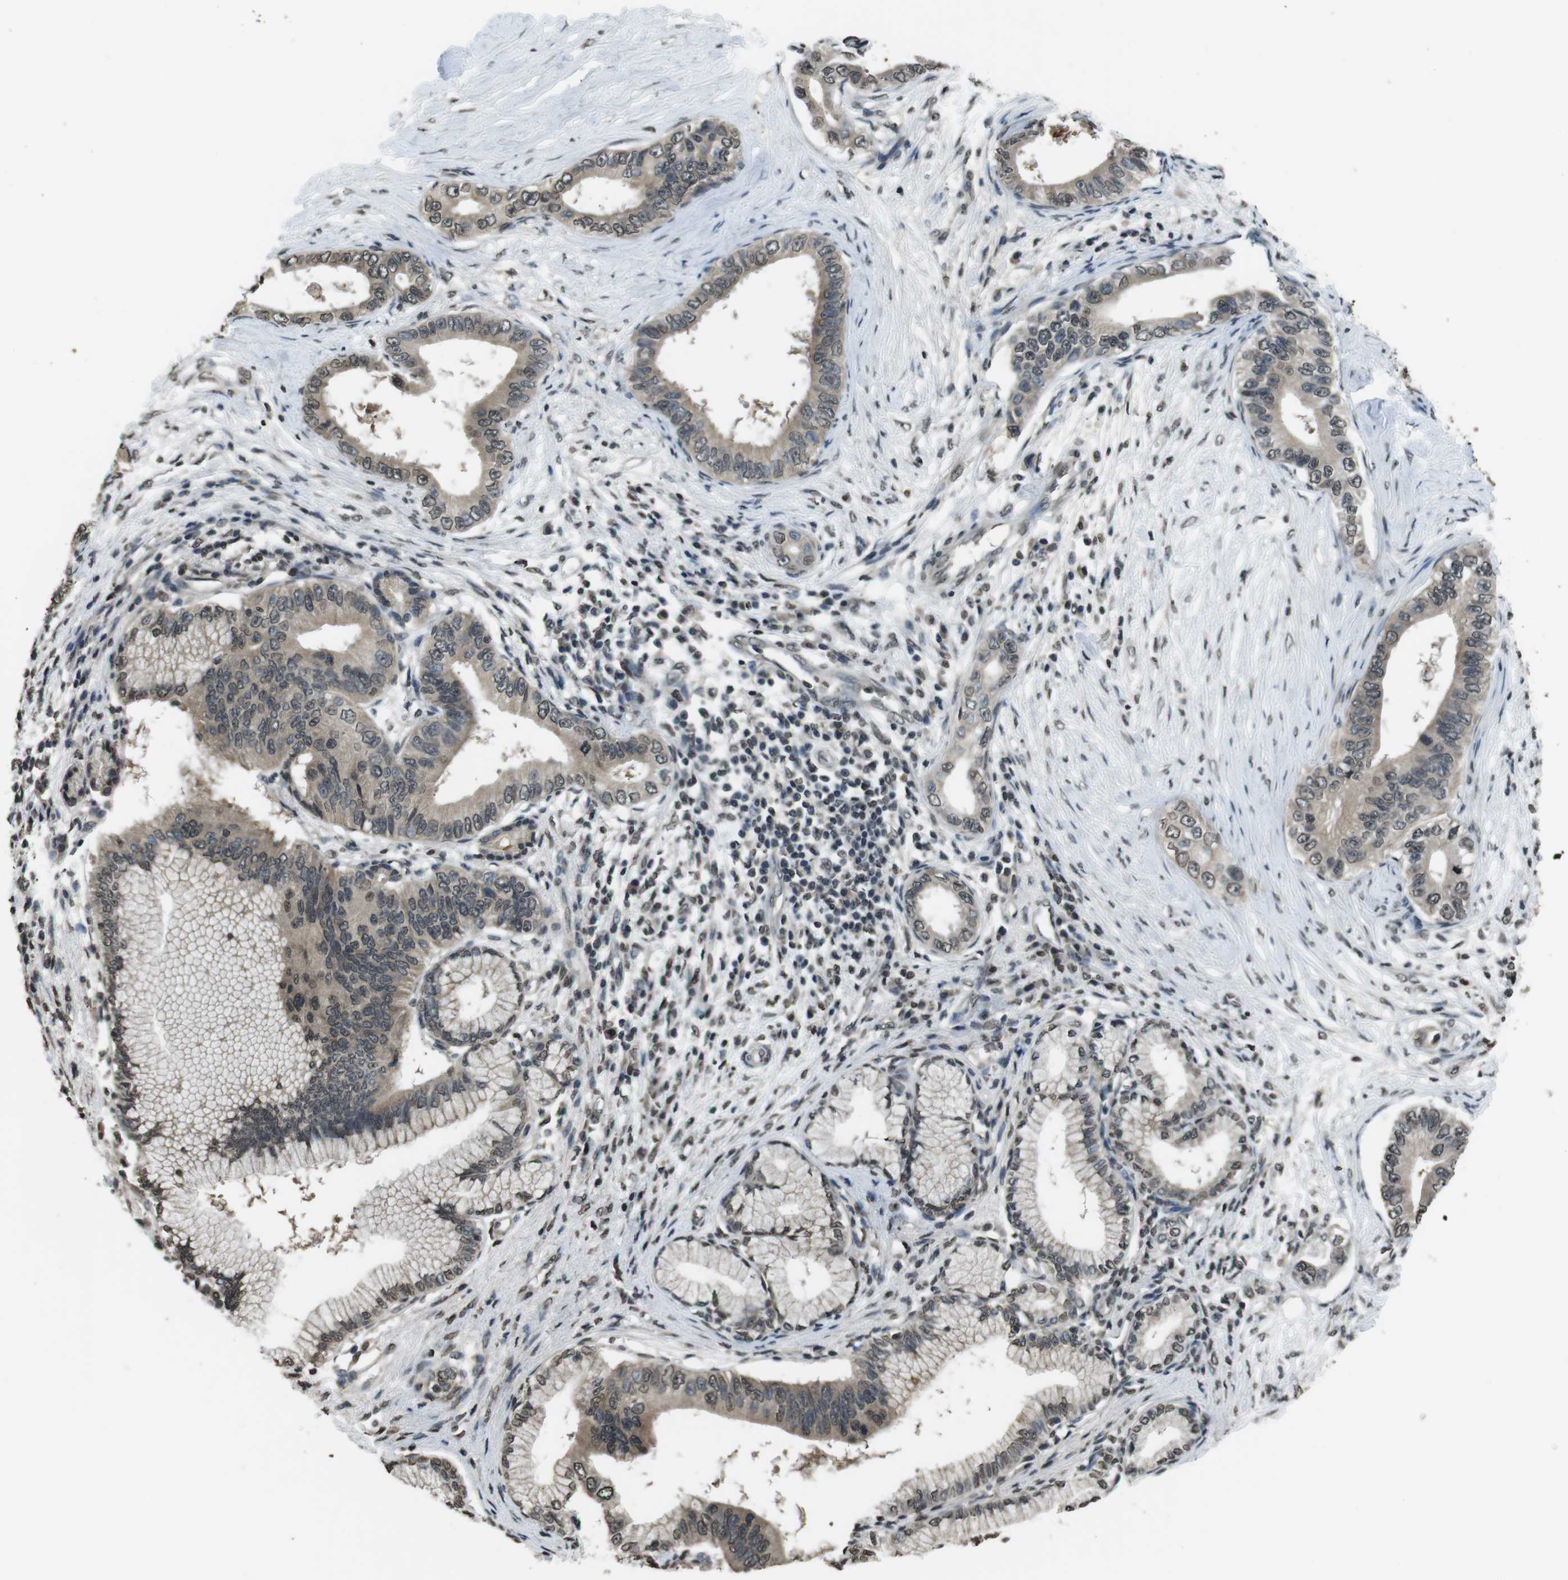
{"staining": {"intensity": "moderate", "quantity": "25%-75%", "location": "nuclear"}, "tissue": "pancreatic cancer", "cell_type": "Tumor cells", "image_type": "cancer", "snomed": [{"axis": "morphology", "description": "Adenocarcinoma, NOS"}, {"axis": "topography", "description": "Pancreas"}], "caption": "This is an image of IHC staining of adenocarcinoma (pancreatic), which shows moderate expression in the nuclear of tumor cells.", "gene": "MAF", "patient": {"sex": "male", "age": 77}}